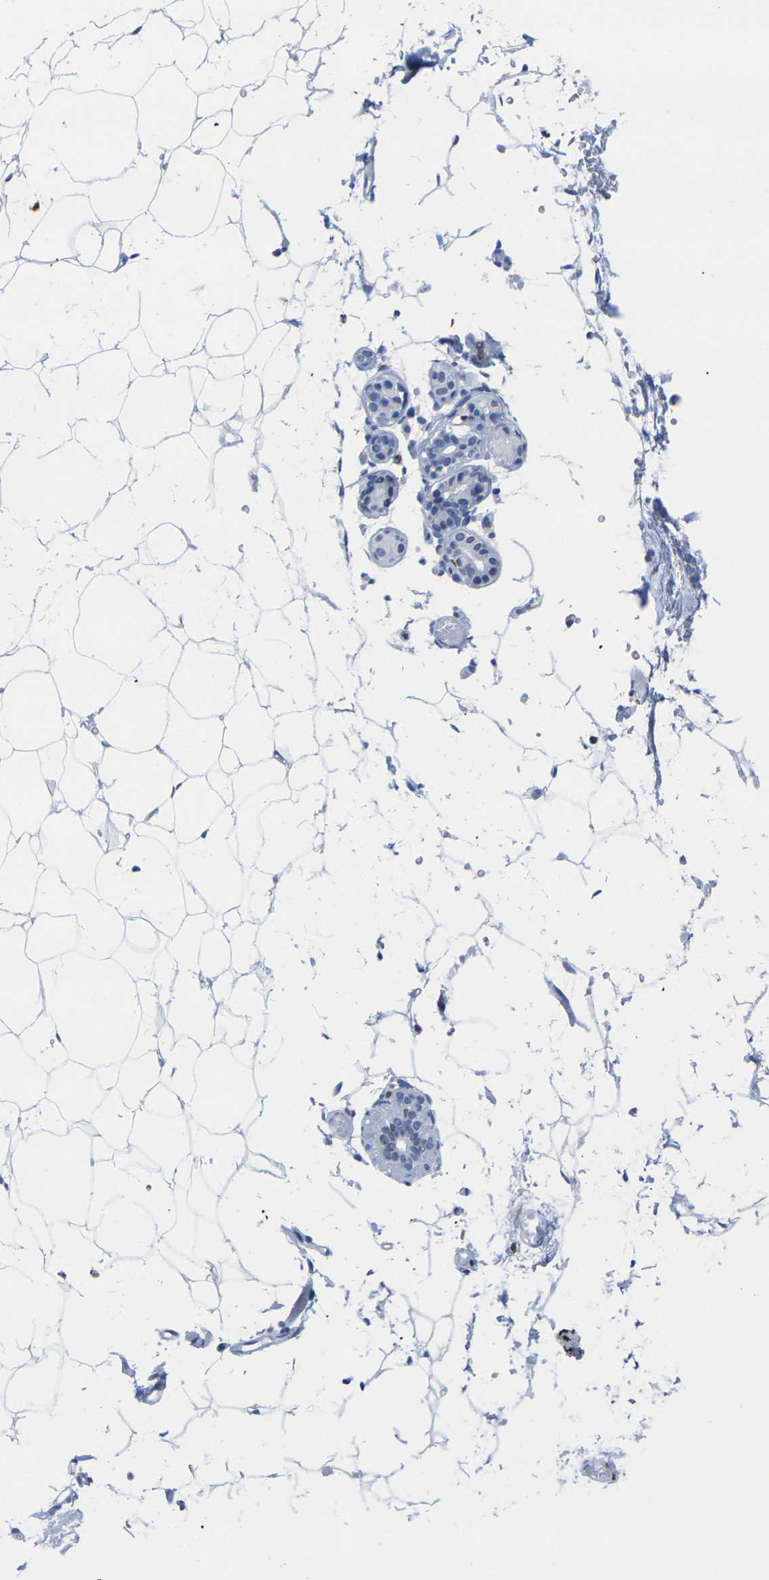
{"staining": {"intensity": "negative", "quantity": "none", "location": "none"}, "tissue": "adipose tissue", "cell_type": "Adipocytes", "image_type": "normal", "snomed": [{"axis": "morphology", "description": "Normal tissue, NOS"}, {"axis": "topography", "description": "Breast"}, {"axis": "topography", "description": "Soft tissue"}], "caption": "DAB (3,3'-diaminobenzidine) immunohistochemical staining of normal adipose tissue demonstrates no significant positivity in adipocytes.", "gene": "DRAXIN", "patient": {"sex": "female", "age": 75}}